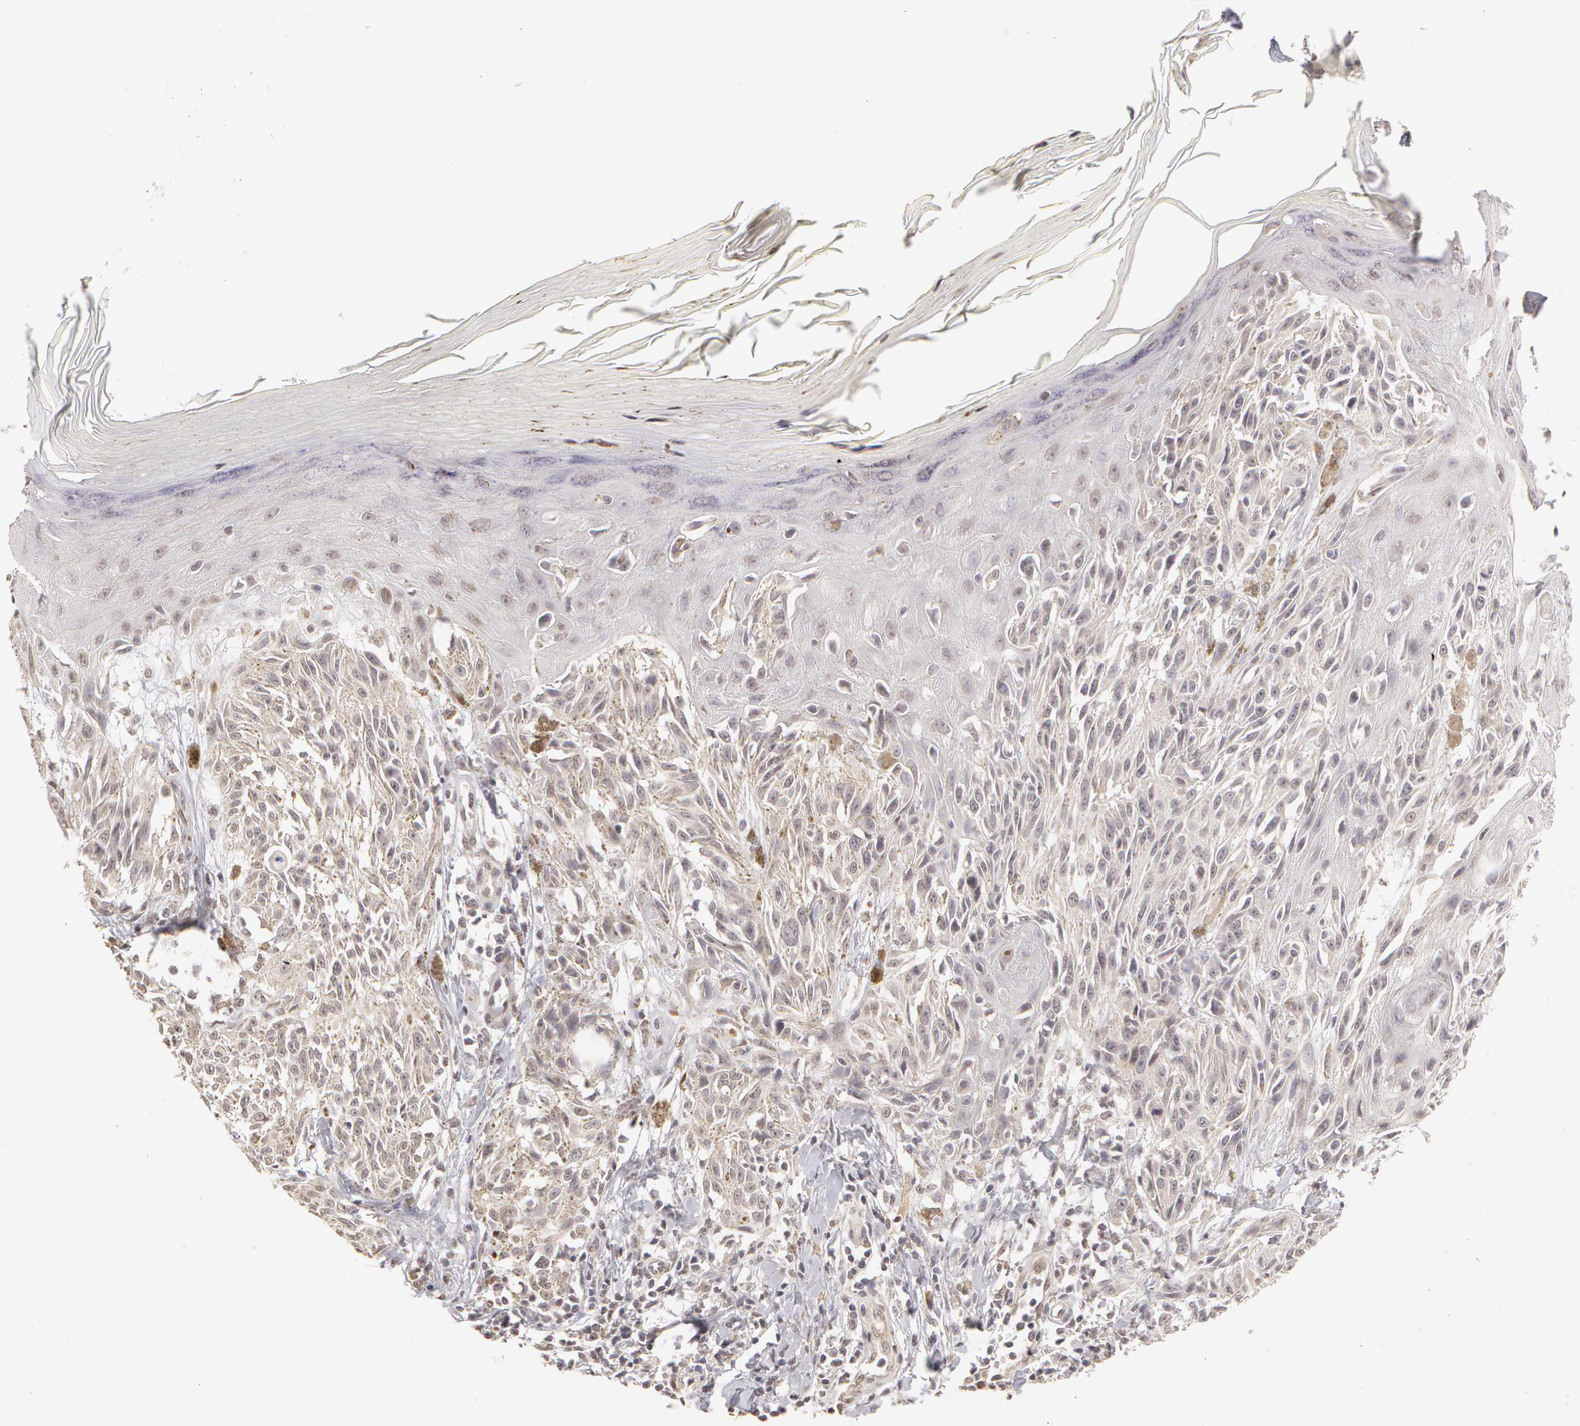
{"staining": {"intensity": "weak", "quantity": ">75%", "location": "cytoplasmic/membranous"}, "tissue": "melanoma", "cell_type": "Tumor cells", "image_type": "cancer", "snomed": [{"axis": "morphology", "description": "Malignant melanoma, NOS"}, {"axis": "topography", "description": "Skin"}], "caption": "This image exhibits immunohistochemistry (IHC) staining of melanoma, with low weak cytoplasmic/membranous staining in about >75% of tumor cells.", "gene": "ADAM10", "patient": {"sex": "female", "age": 77}}